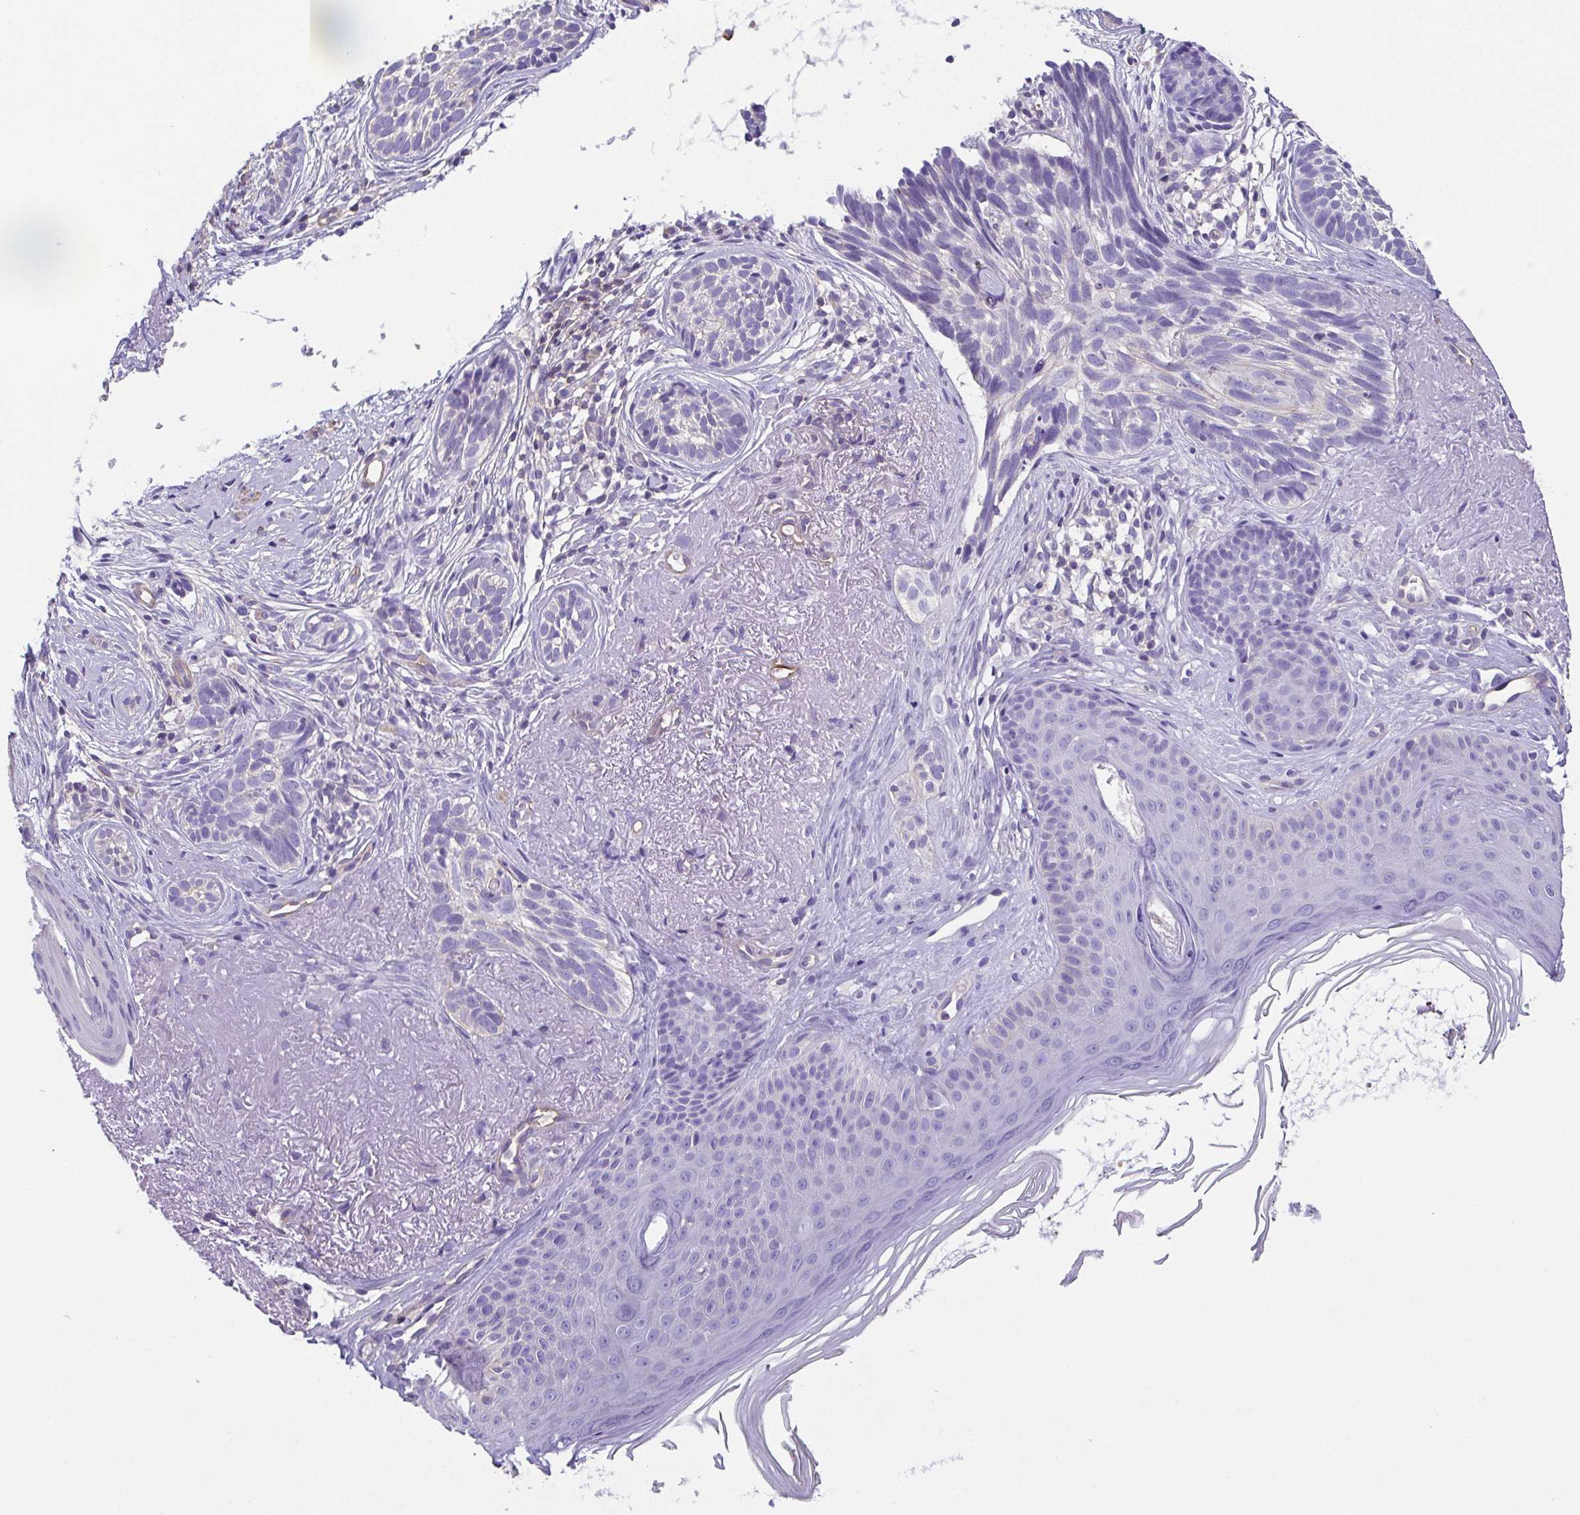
{"staining": {"intensity": "negative", "quantity": "none", "location": "none"}, "tissue": "skin cancer", "cell_type": "Tumor cells", "image_type": "cancer", "snomed": [{"axis": "morphology", "description": "Basal cell carcinoma"}, {"axis": "morphology", "description": "BCC, high aggressive"}, {"axis": "topography", "description": "Skin"}], "caption": "Immunohistochemical staining of human skin cancer (bcc,  high aggressive) exhibits no significant positivity in tumor cells.", "gene": "MYL6", "patient": {"sex": "female", "age": 86}}